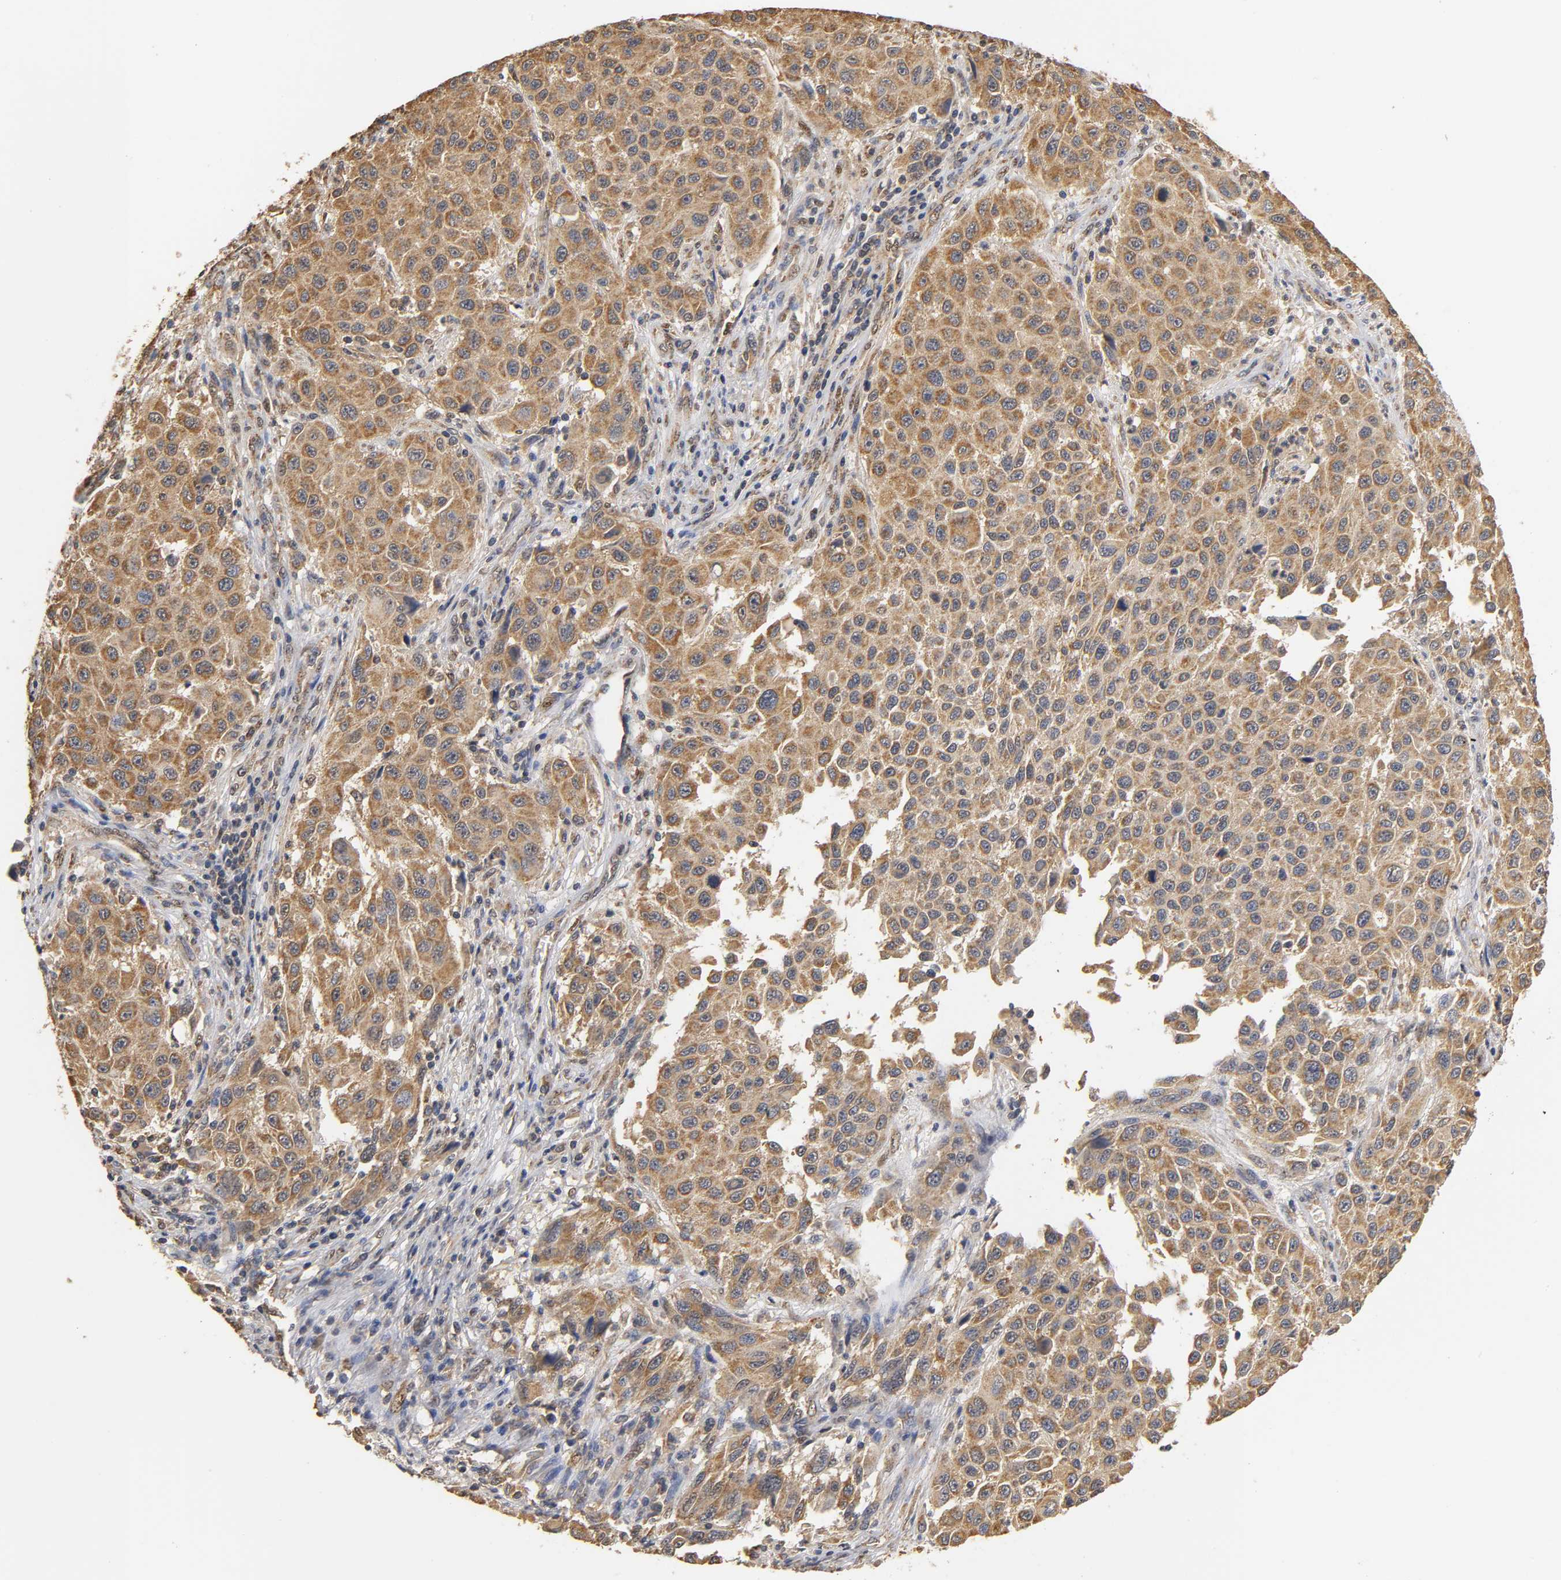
{"staining": {"intensity": "moderate", "quantity": ">75%", "location": "cytoplasmic/membranous"}, "tissue": "melanoma", "cell_type": "Tumor cells", "image_type": "cancer", "snomed": [{"axis": "morphology", "description": "Malignant melanoma, Metastatic site"}, {"axis": "topography", "description": "Lymph node"}], "caption": "Tumor cells reveal moderate cytoplasmic/membranous expression in about >75% of cells in melanoma.", "gene": "PKN1", "patient": {"sex": "male", "age": 61}}